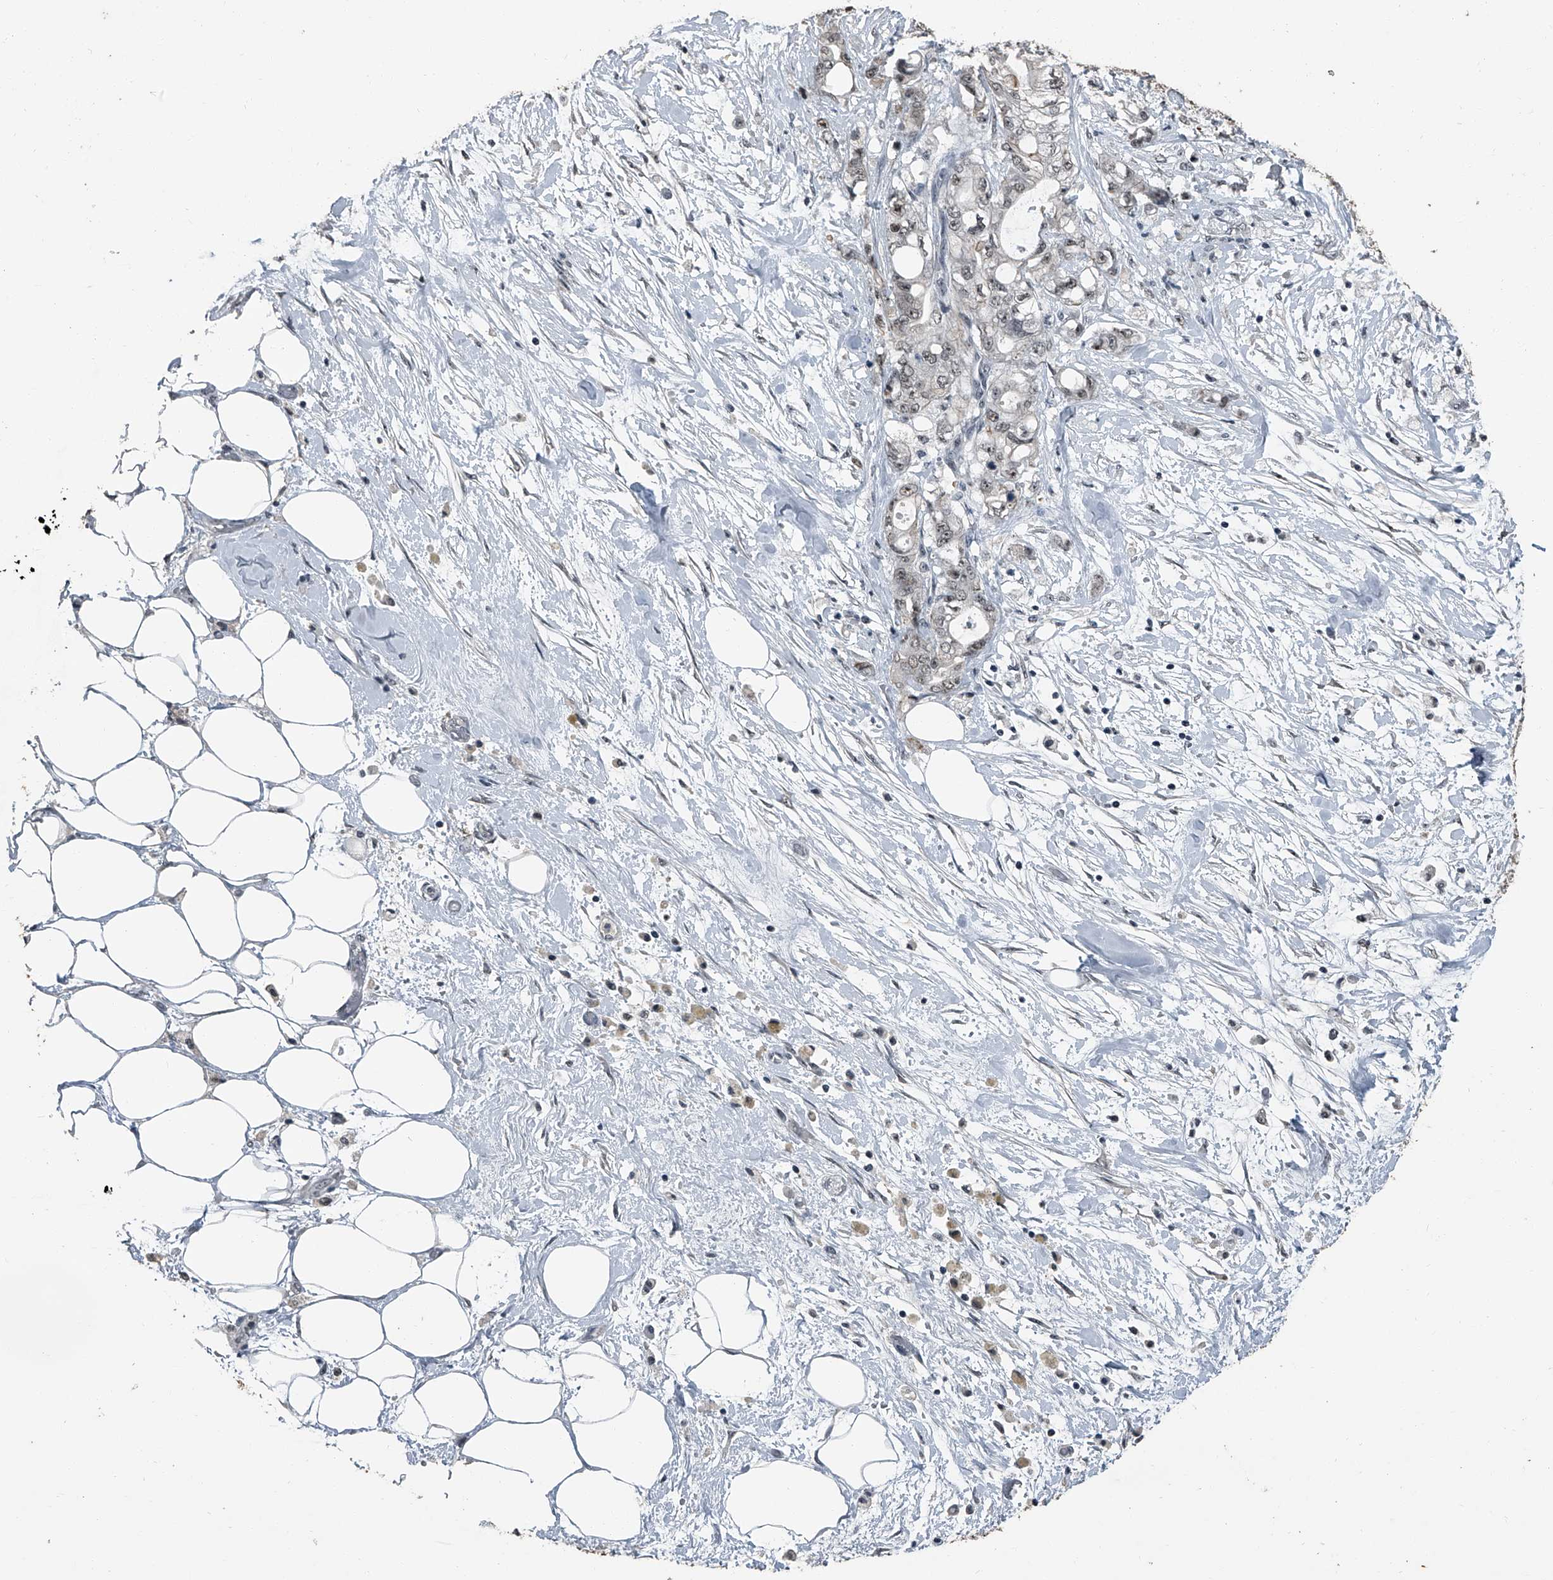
{"staining": {"intensity": "weak", "quantity": ">75%", "location": "nuclear"}, "tissue": "pancreatic cancer", "cell_type": "Tumor cells", "image_type": "cancer", "snomed": [{"axis": "morphology", "description": "Adenocarcinoma, NOS"}, {"axis": "topography", "description": "Pancreas"}], "caption": "A high-resolution histopathology image shows immunohistochemistry (IHC) staining of pancreatic adenocarcinoma, which reveals weak nuclear staining in approximately >75% of tumor cells. (Brightfield microscopy of DAB IHC at high magnification).", "gene": "TCOF1", "patient": {"sex": "male", "age": 79}}